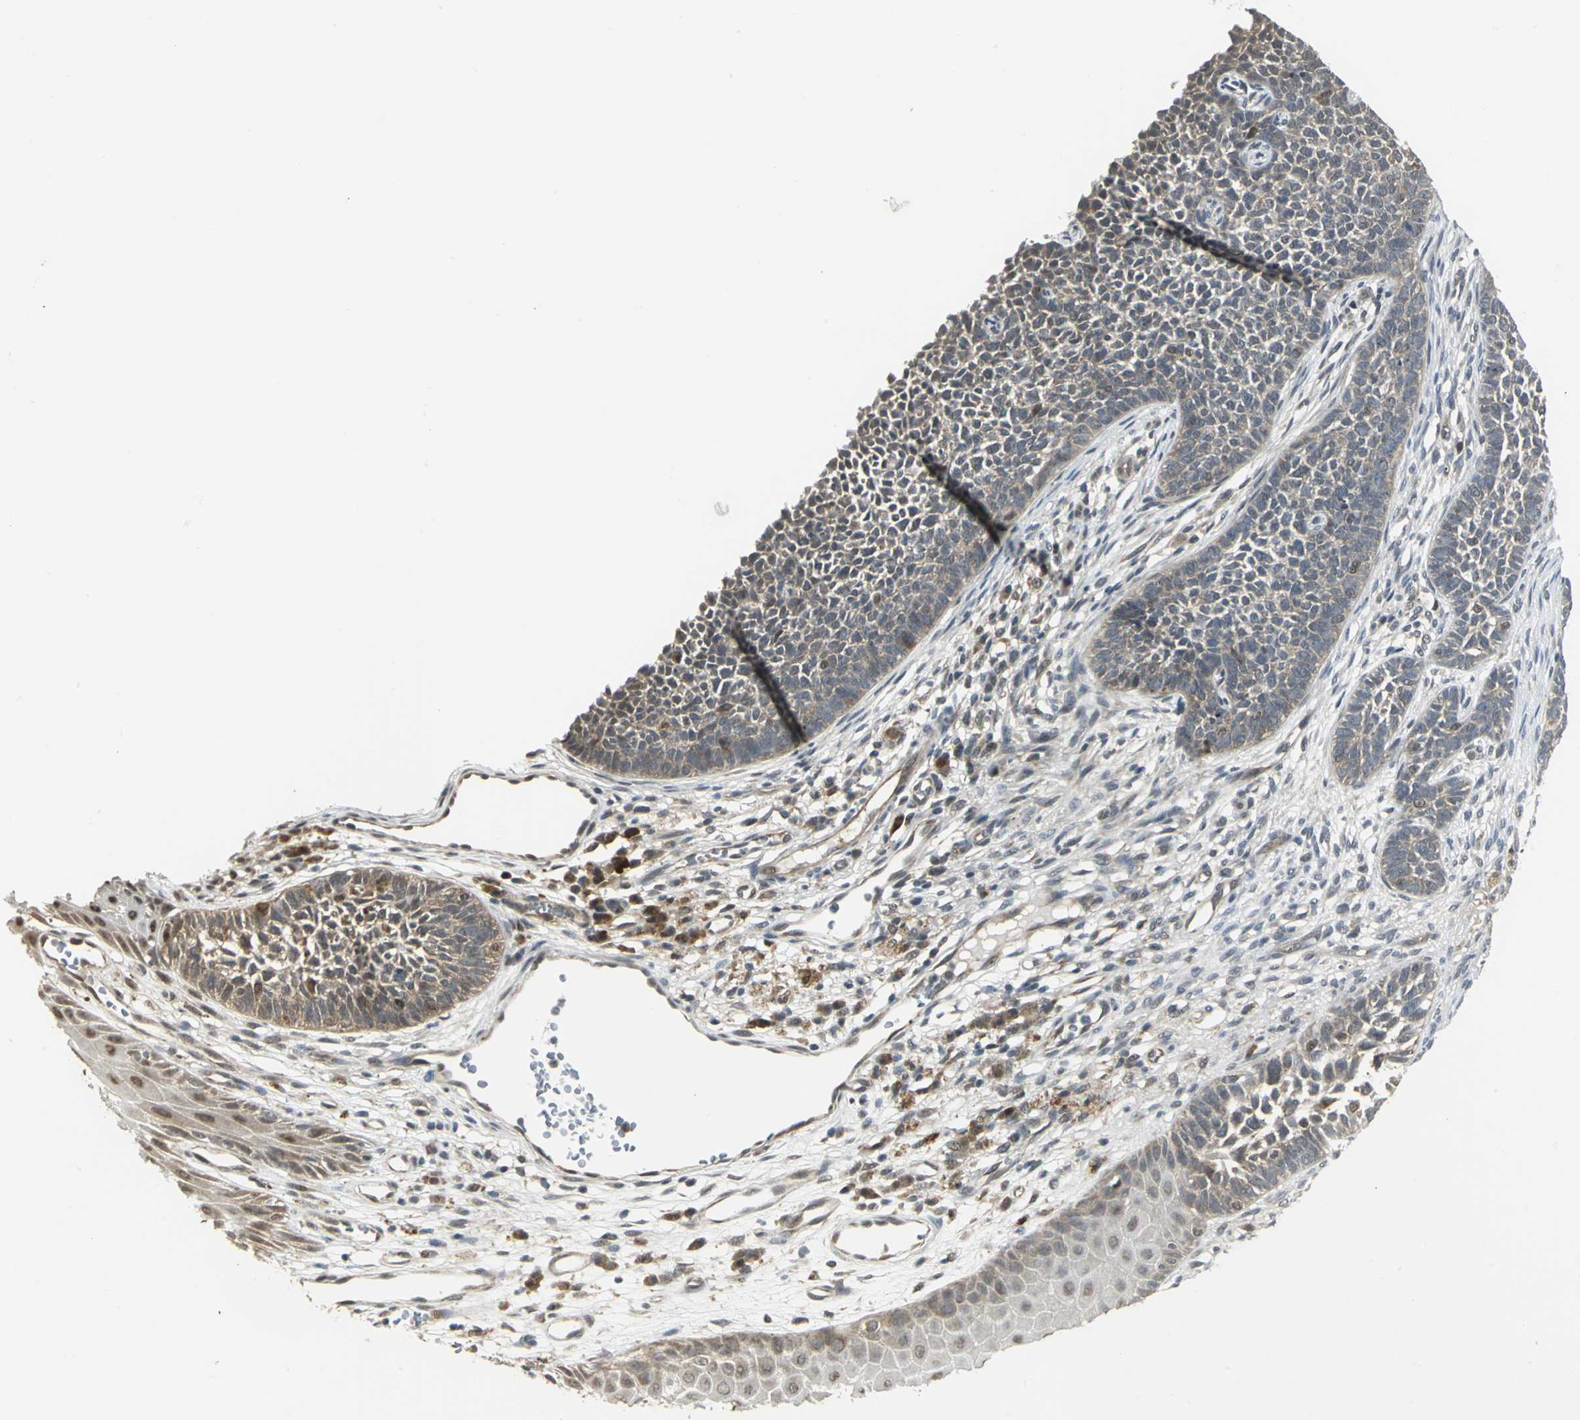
{"staining": {"intensity": "weak", "quantity": ">75%", "location": "cytoplasmic/membranous"}, "tissue": "skin cancer", "cell_type": "Tumor cells", "image_type": "cancer", "snomed": [{"axis": "morphology", "description": "Basal cell carcinoma"}, {"axis": "topography", "description": "Skin"}], "caption": "The image shows immunohistochemical staining of basal cell carcinoma (skin). There is weak cytoplasmic/membranous expression is appreciated in approximately >75% of tumor cells. The staining was performed using DAB (3,3'-diaminobenzidine) to visualize the protein expression in brown, while the nuclei were stained in blue with hematoxylin (Magnification: 20x).", "gene": "PSMC4", "patient": {"sex": "female", "age": 84}}